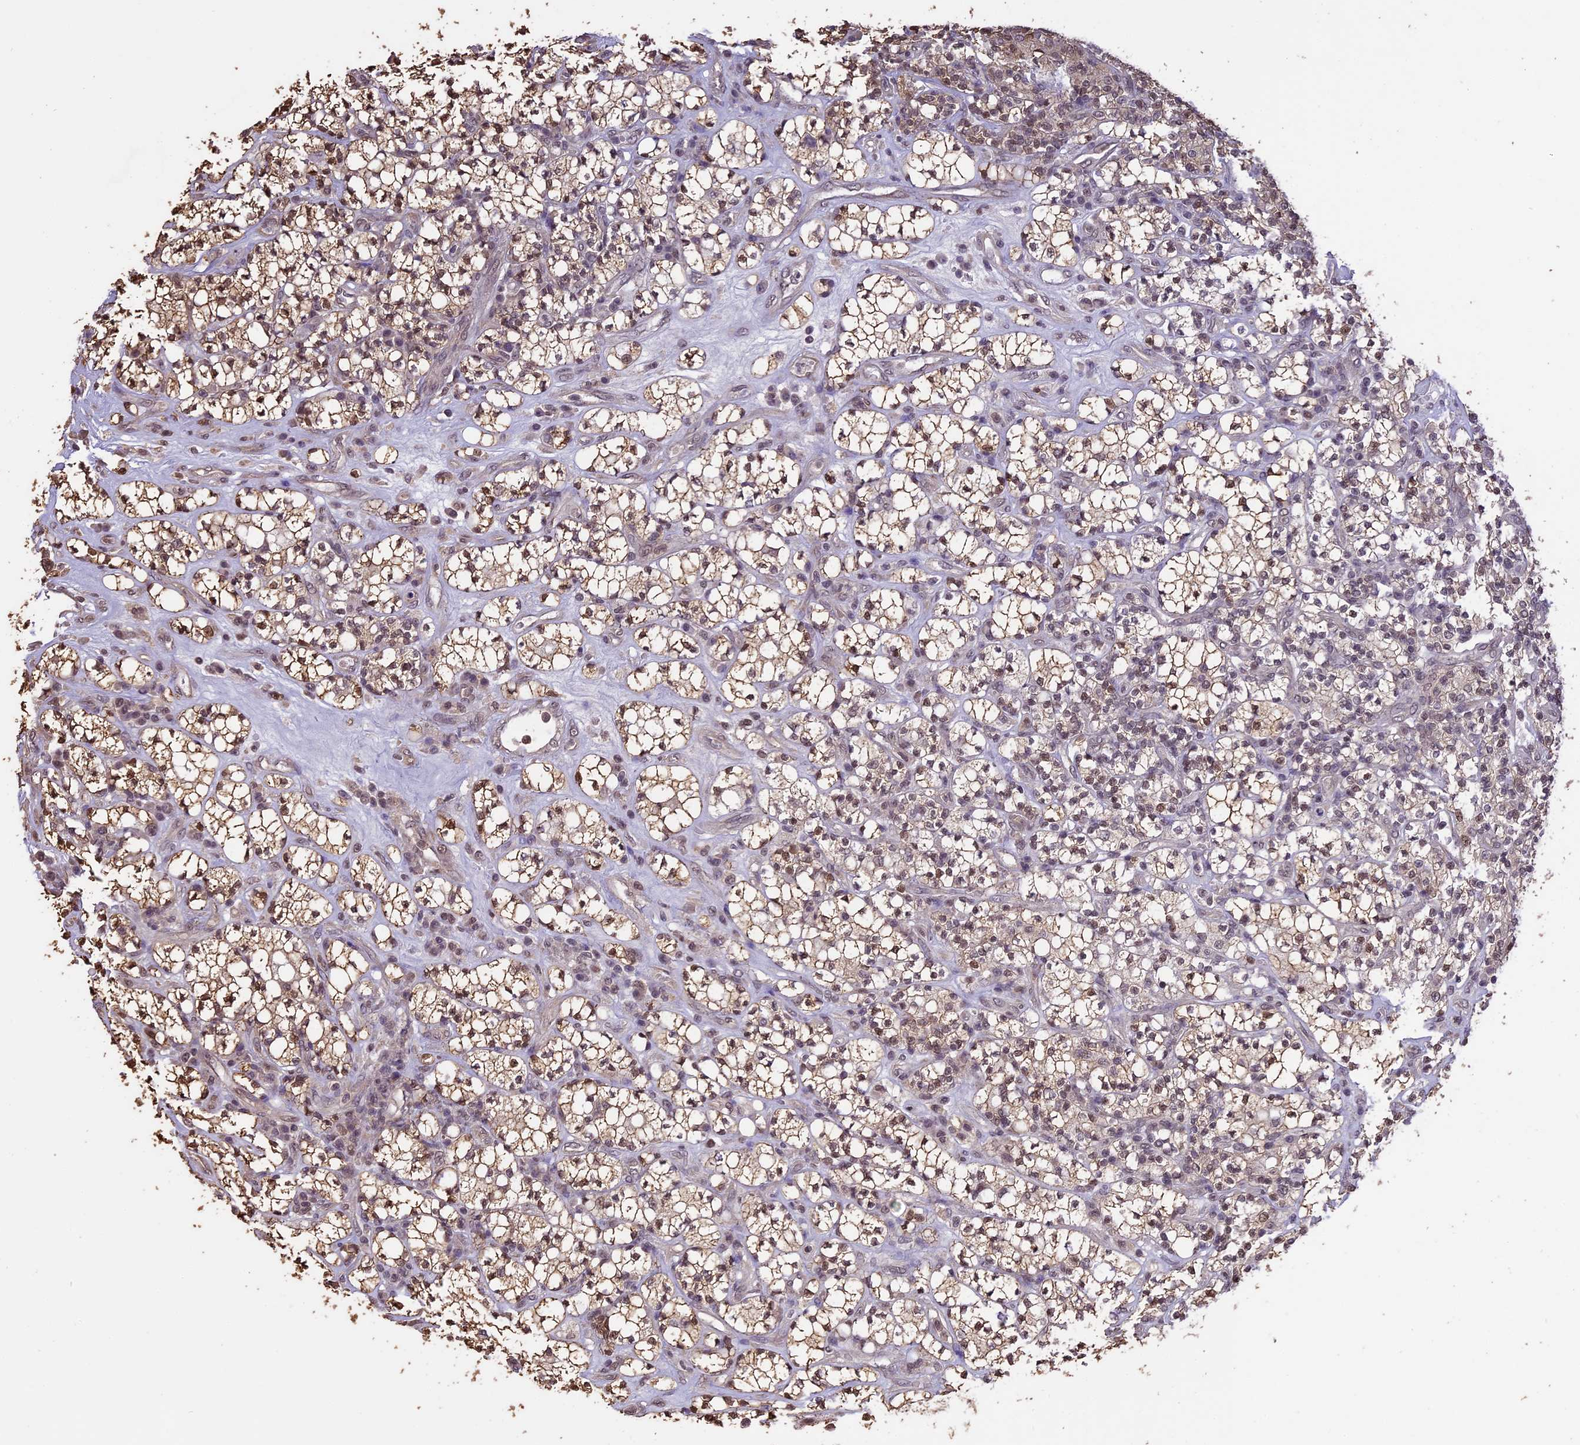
{"staining": {"intensity": "moderate", "quantity": ">75%", "location": "cytoplasmic/membranous,nuclear"}, "tissue": "renal cancer", "cell_type": "Tumor cells", "image_type": "cancer", "snomed": [{"axis": "morphology", "description": "Adenocarcinoma, NOS"}, {"axis": "topography", "description": "Kidney"}], "caption": "Renal cancer stained for a protein (brown) exhibits moderate cytoplasmic/membranous and nuclear positive staining in about >75% of tumor cells.", "gene": "TIGD7", "patient": {"sex": "male", "age": 77}}